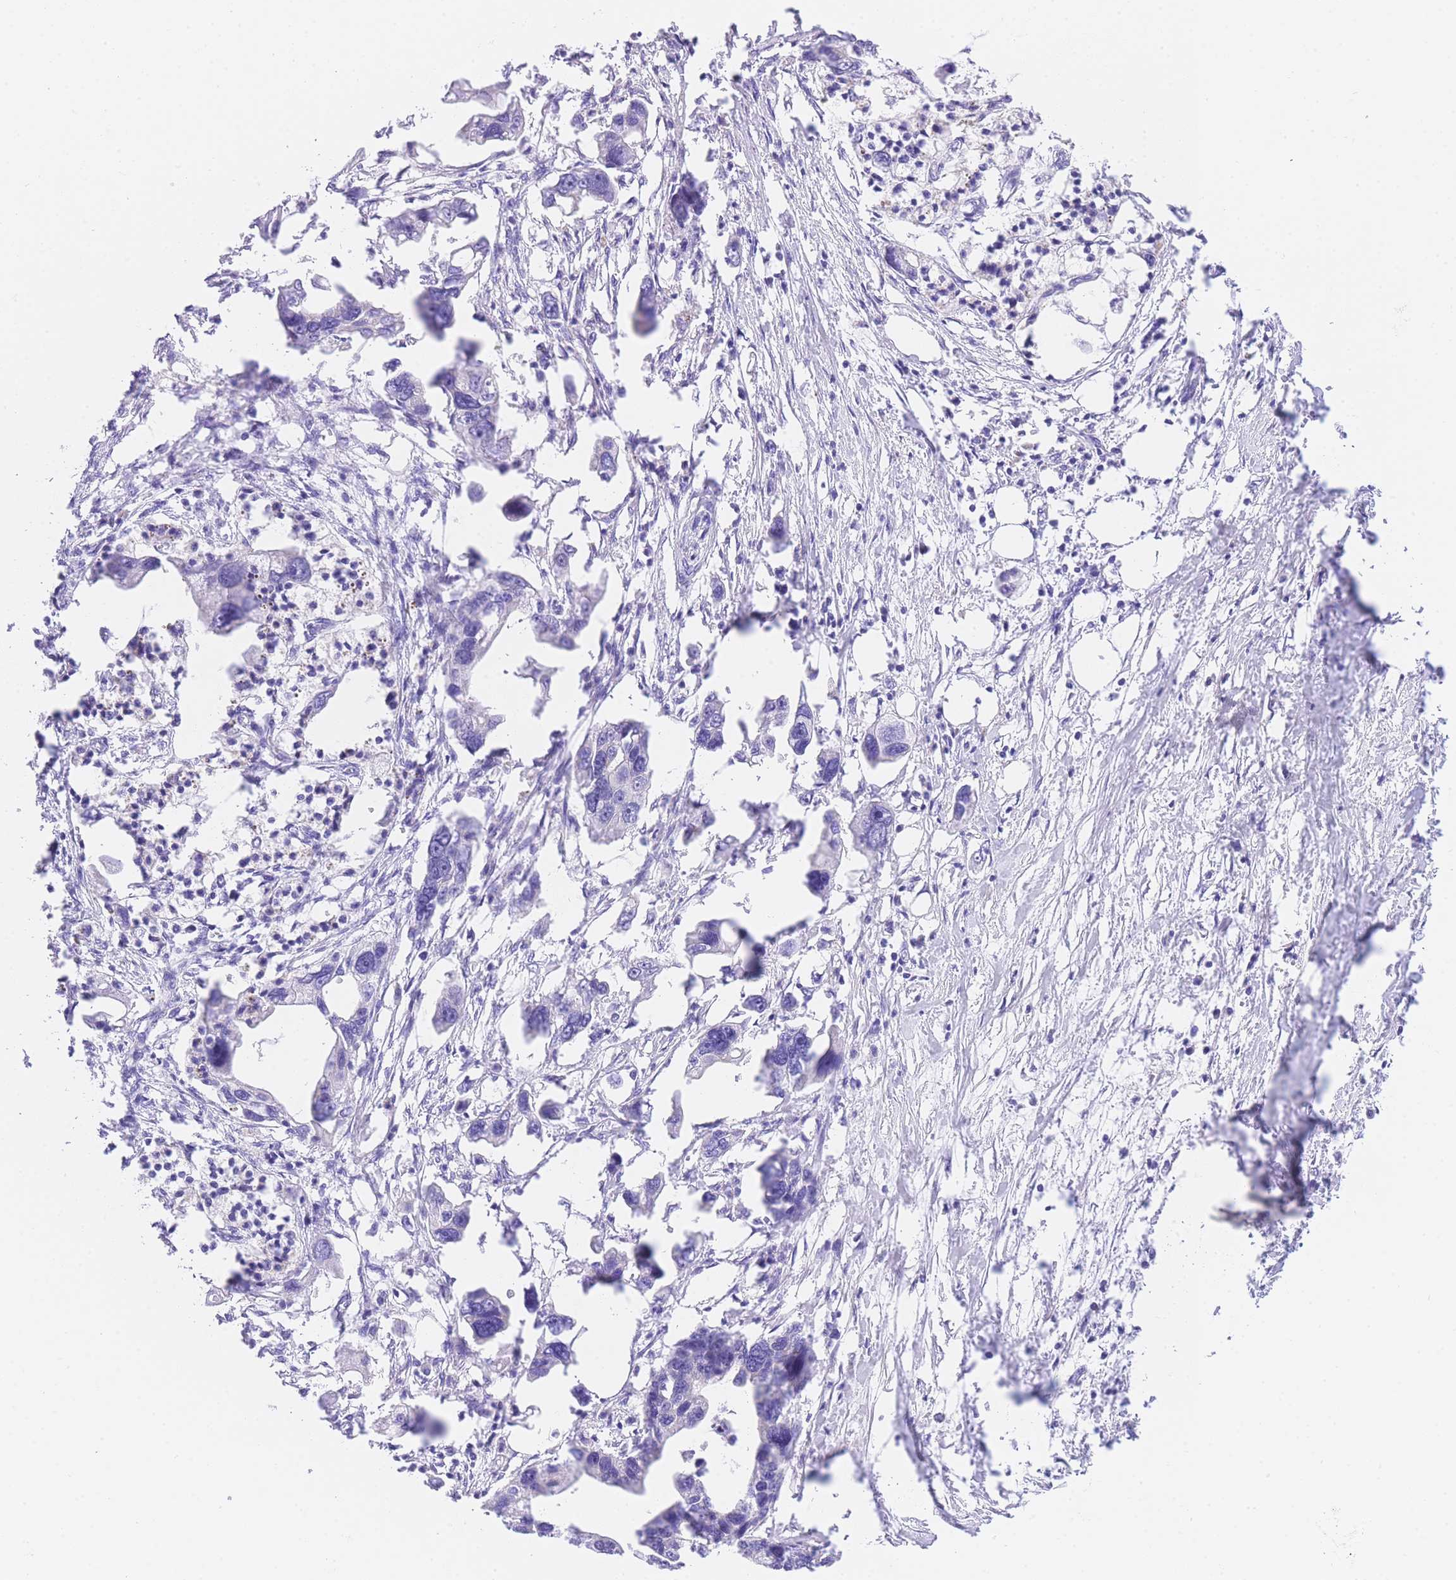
{"staining": {"intensity": "negative", "quantity": "none", "location": "none"}, "tissue": "pancreatic cancer", "cell_type": "Tumor cells", "image_type": "cancer", "snomed": [{"axis": "morphology", "description": "Adenocarcinoma, NOS"}, {"axis": "topography", "description": "Pancreas"}], "caption": "Immunohistochemical staining of human pancreatic cancer reveals no significant expression in tumor cells.", "gene": "NKD2", "patient": {"sex": "female", "age": 83}}